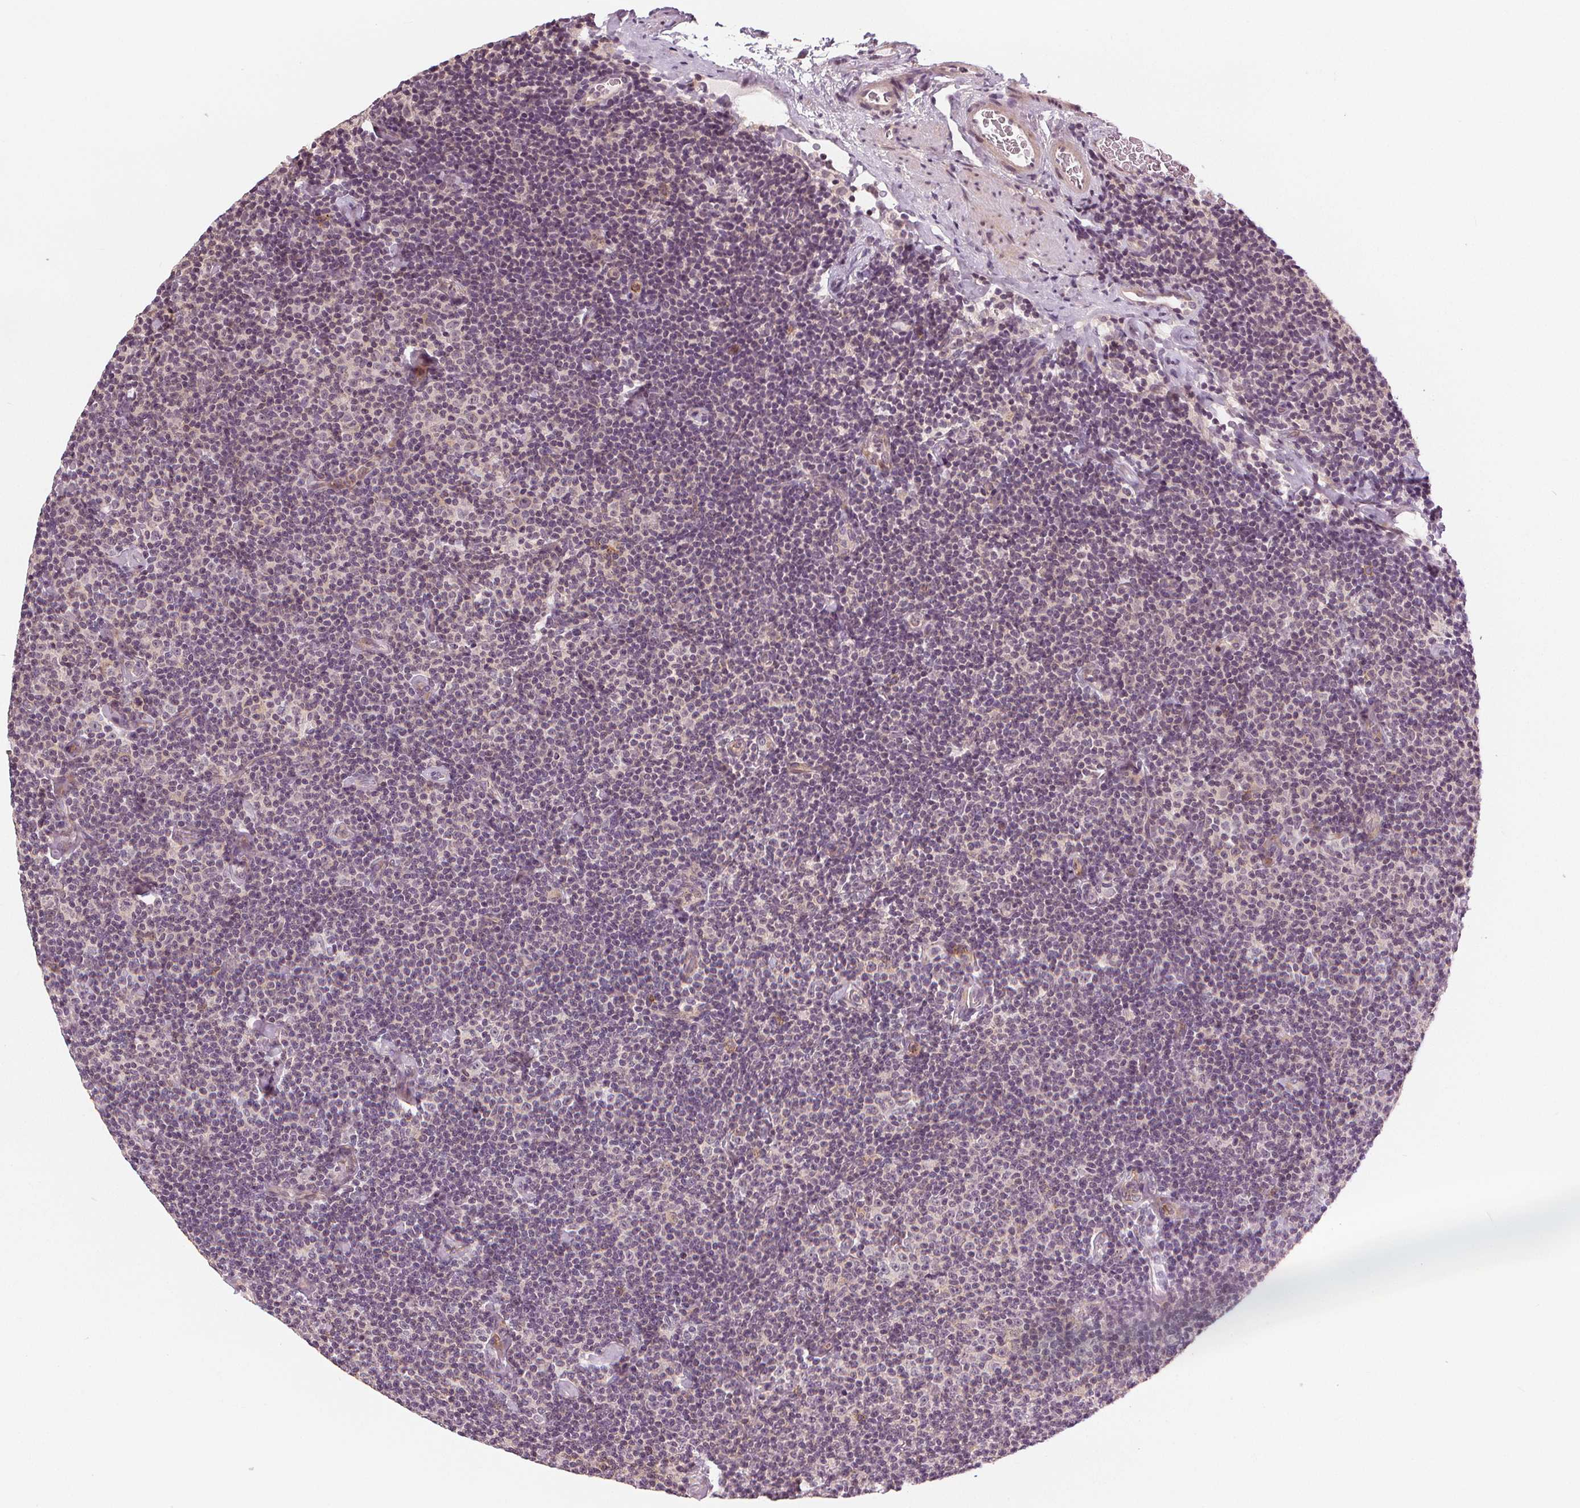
{"staining": {"intensity": "negative", "quantity": "none", "location": "none"}, "tissue": "lymphoma", "cell_type": "Tumor cells", "image_type": "cancer", "snomed": [{"axis": "morphology", "description": "Malignant lymphoma, non-Hodgkin's type, Low grade"}, {"axis": "topography", "description": "Lymph node"}], "caption": "This is a photomicrograph of immunohistochemistry (IHC) staining of lymphoma, which shows no staining in tumor cells.", "gene": "SLC34A1", "patient": {"sex": "male", "age": 81}}